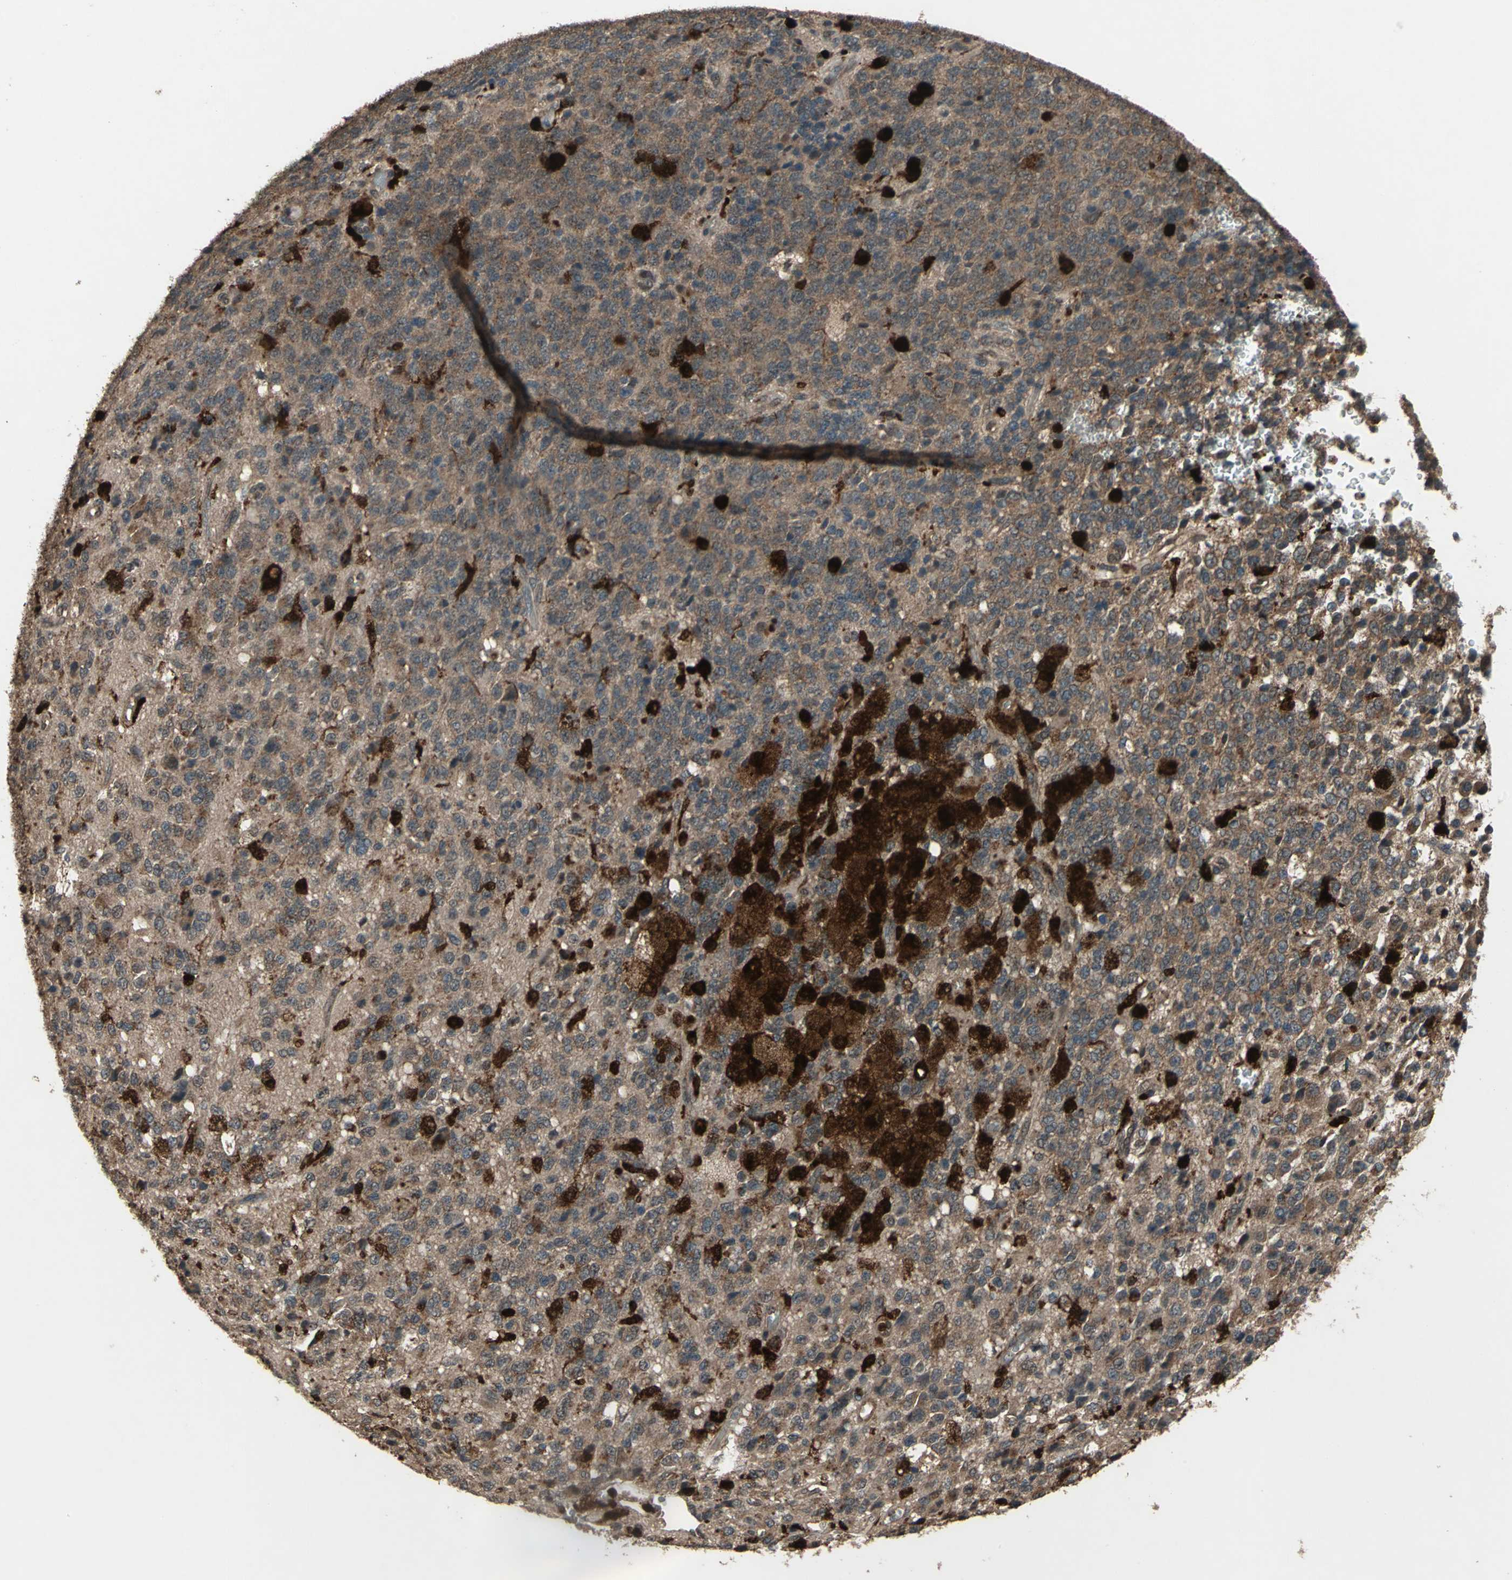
{"staining": {"intensity": "moderate", "quantity": ">75%", "location": "cytoplasmic/membranous"}, "tissue": "glioma", "cell_type": "Tumor cells", "image_type": "cancer", "snomed": [{"axis": "morphology", "description": "Glioma, malignant, High grade"}, {"axis": "topography", "description": "pancreas cauda"}], "caption": "Immunohistochemistry image of malignant glioma (high-grade) stained for a protein (brown), which displays medium levels of moderate cytoplasmic/membranous positivity in approximately >75% of tumor cells.", "gene": "PYCARD", "patient": {"sex": "male", "age": 60}}